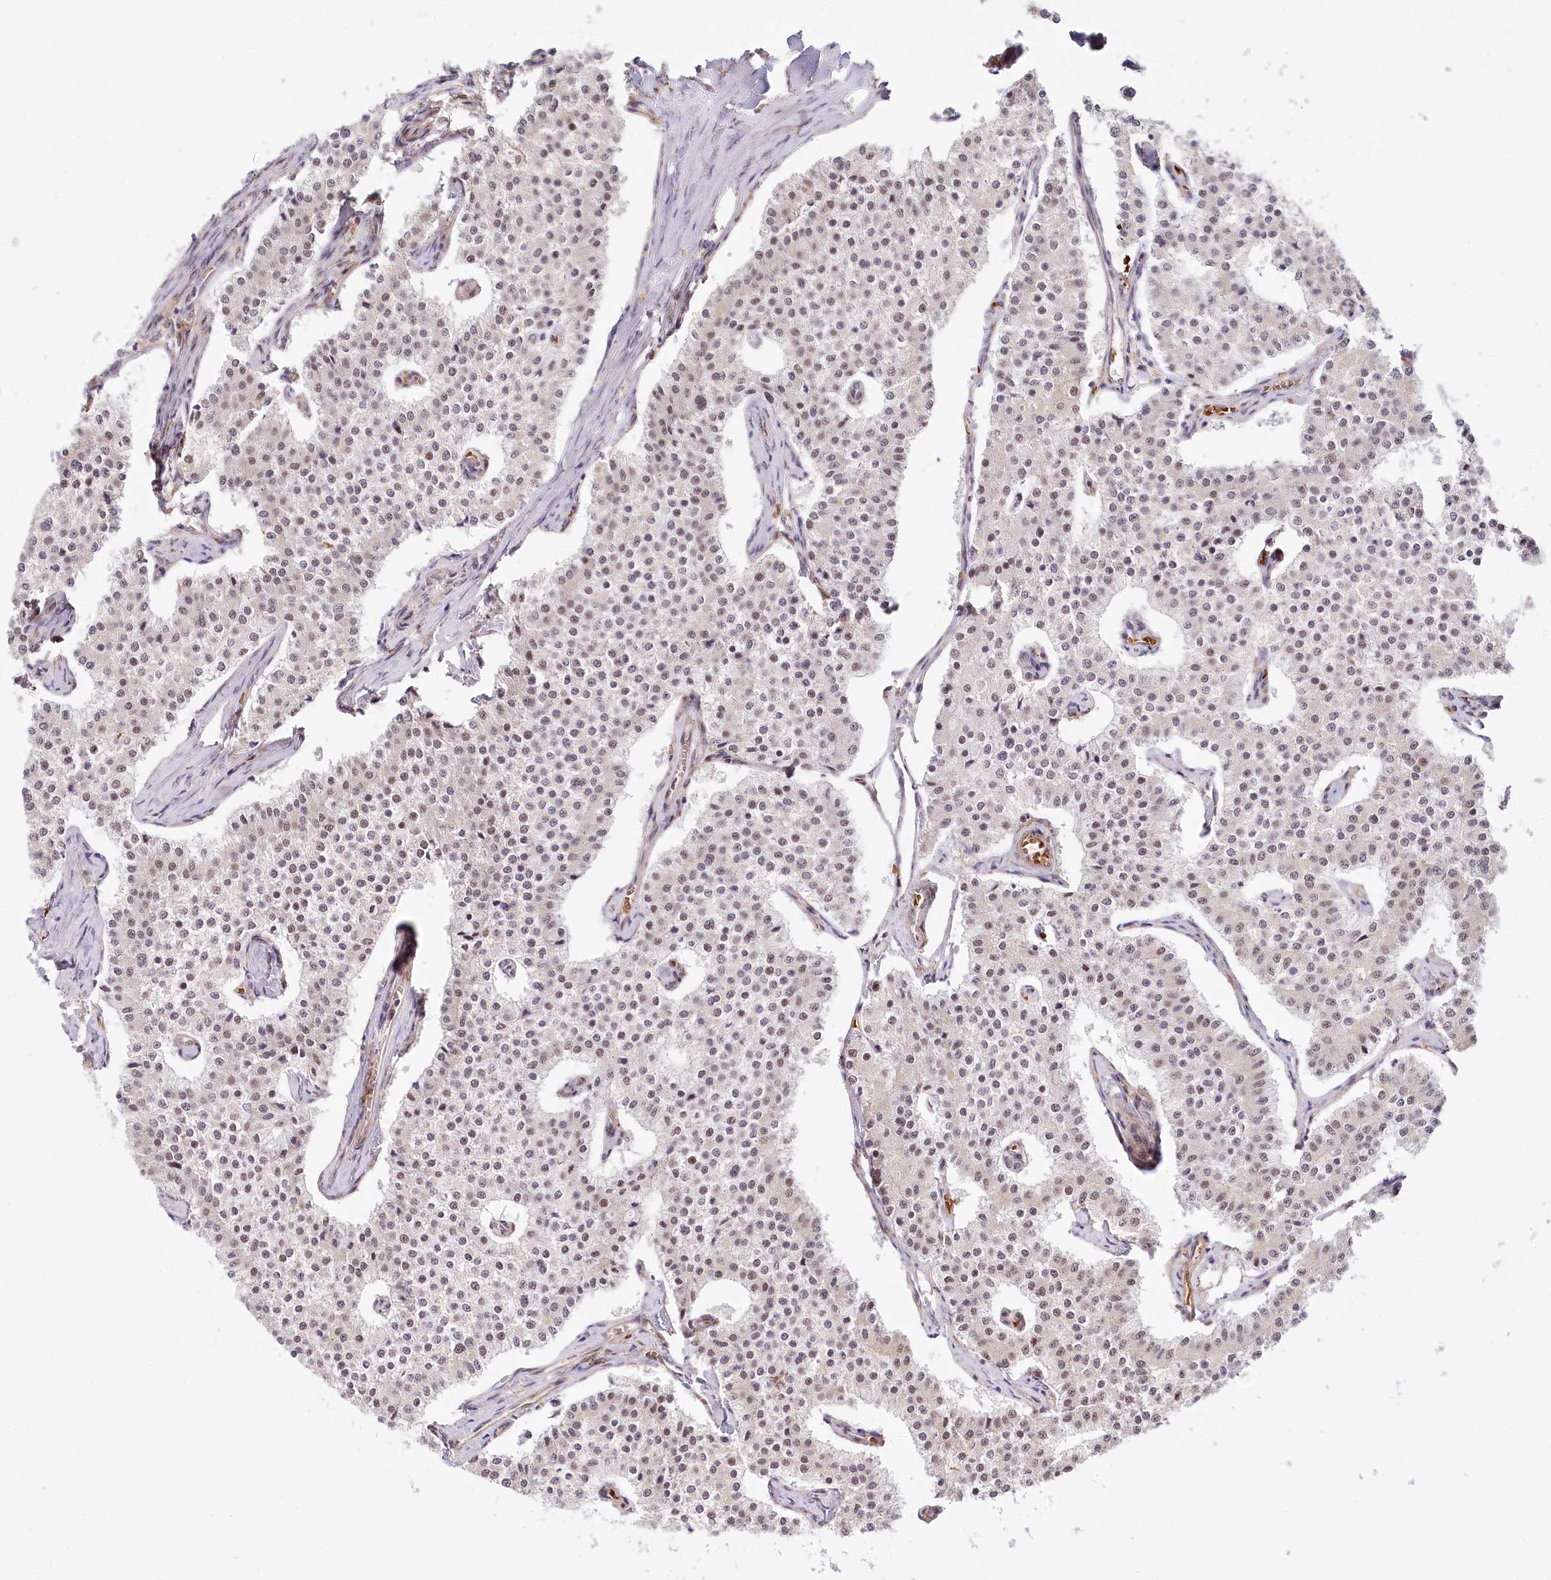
{"staining": {"intensity": "weak", "quantity": "25%-75%", "location": "nuclear"}, "tissue": "carcinoid", "cell_type": "Tumor cells", "image_type": "cancer", "snomed": [{"axis": "morphology", "description": "Carcinoid, malignant, NOS"}, {"axis": "topography", "description": "Colon"}], "caption": "Immunohistochemistry photomicrograph of neoplastic tissue: carcinoid stained using IHC demonstrates low levels of weak protein expression localized specifically in the nuclear of tumor cells, appearing as a nuclear brown color.", "gene": "TUBGCP2", "patient": {"sex": "female", "age": 52}}